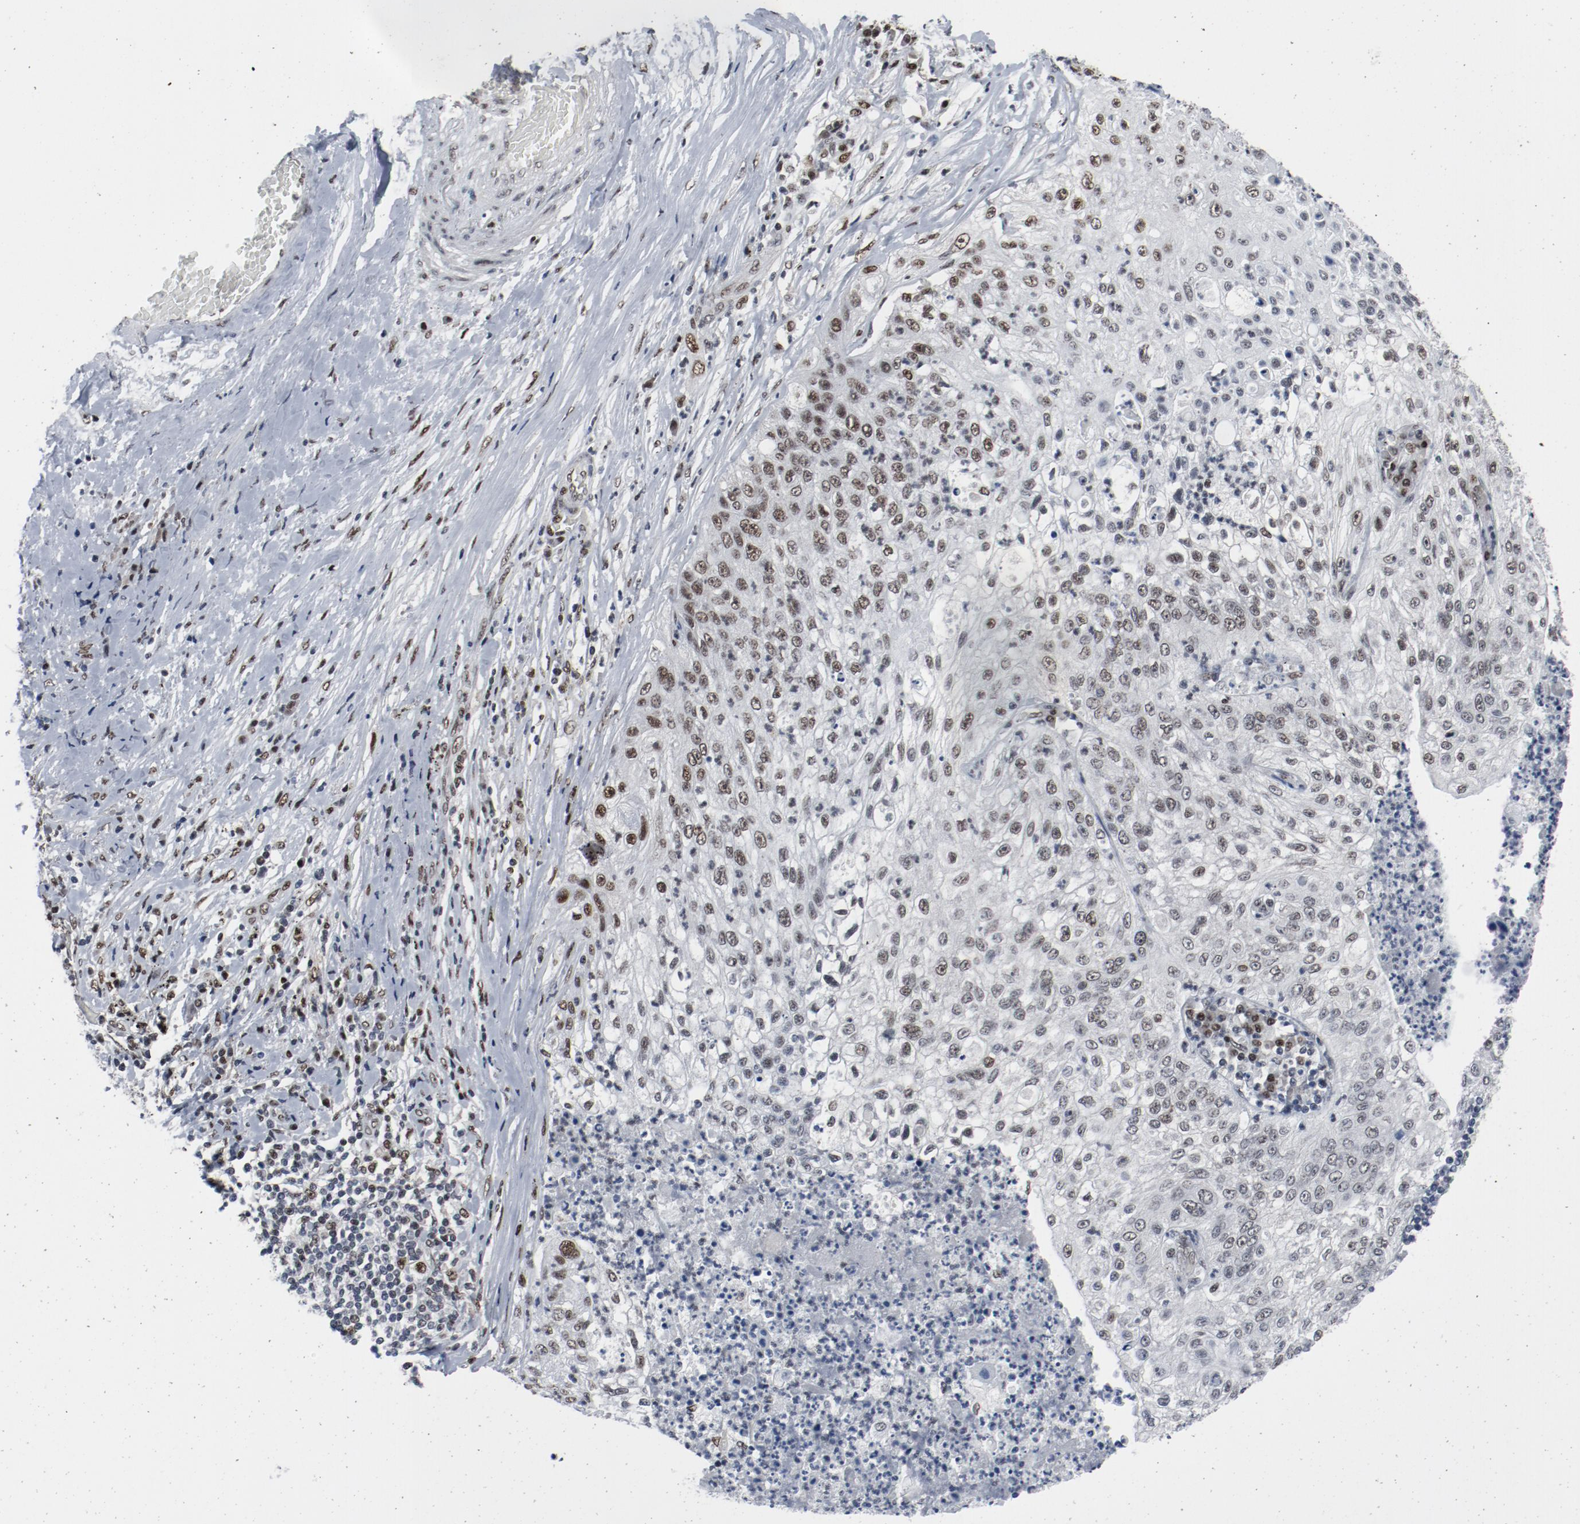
{"staining": {"intensity": "moderate", "quantity": "25%-75%", "location": "nuclear"}, "tissue": "lung cancer", "cell_type": "Tumor cells", "image_type": "cancer", "snomed": [{"axis": "morphology", "description": "Inflammation, NOS"}, {"axis": "morphology", "description": "Squamous cell carcinoma, NOS"}, {"axis": "topography", "description": "Lymph node"}, {"axis": "topography", "description": "Soft tissue"}, {"axis": "topography", "description": "Lung"}], "caption": "Moderate nuclear protein staining is appreciated in about 25%-75% of tumor cells in lung cancer (squamous cell carcinoma).", "gene": "JMJD6", "patient": {"sex": "male", "age": 66}}